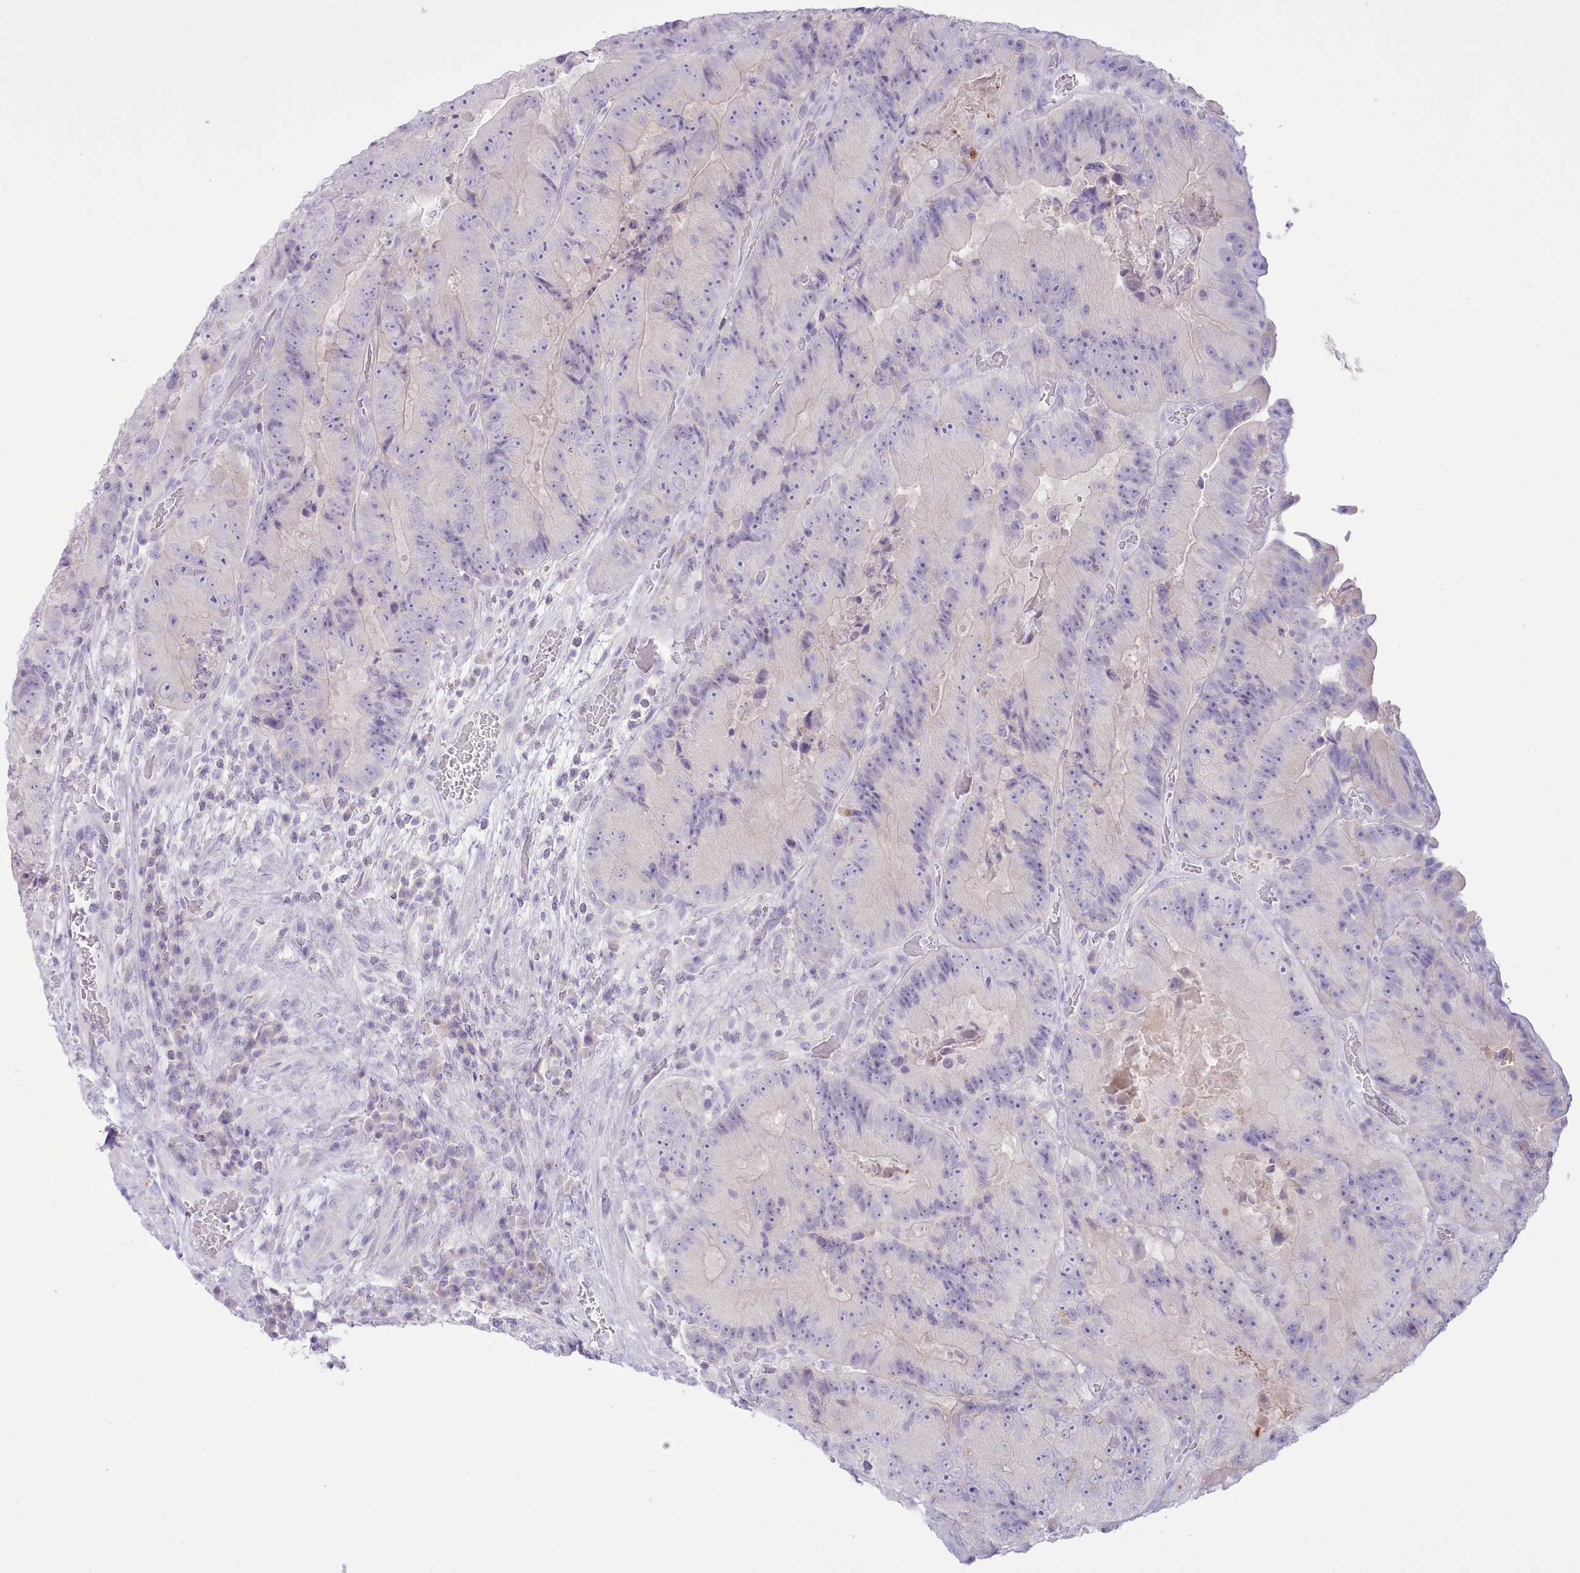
{"staining": {"intensity": "negative", "quantity": "none", "location": "none"}, "tissue": "colorectal cancer", "cell_type": "Tumor cells", "image_type": "cancer", "snomed": [{"axis": "morphology", "description": "Adenocarcinoma, NOS"}, {"axis": "topography", "description": "Colon"}], "caption": "Tumor cells are negative for brown protein staining in adenocarcinoma (colorectal). Brightfield microscopy of IHC stained with DAB (3,3'-diaminobenzidine) (brown) and hematoxylin (blue), captured at high magnification.", "gene": "MDFI", "patient": {"sex": "female", "age": 86}}